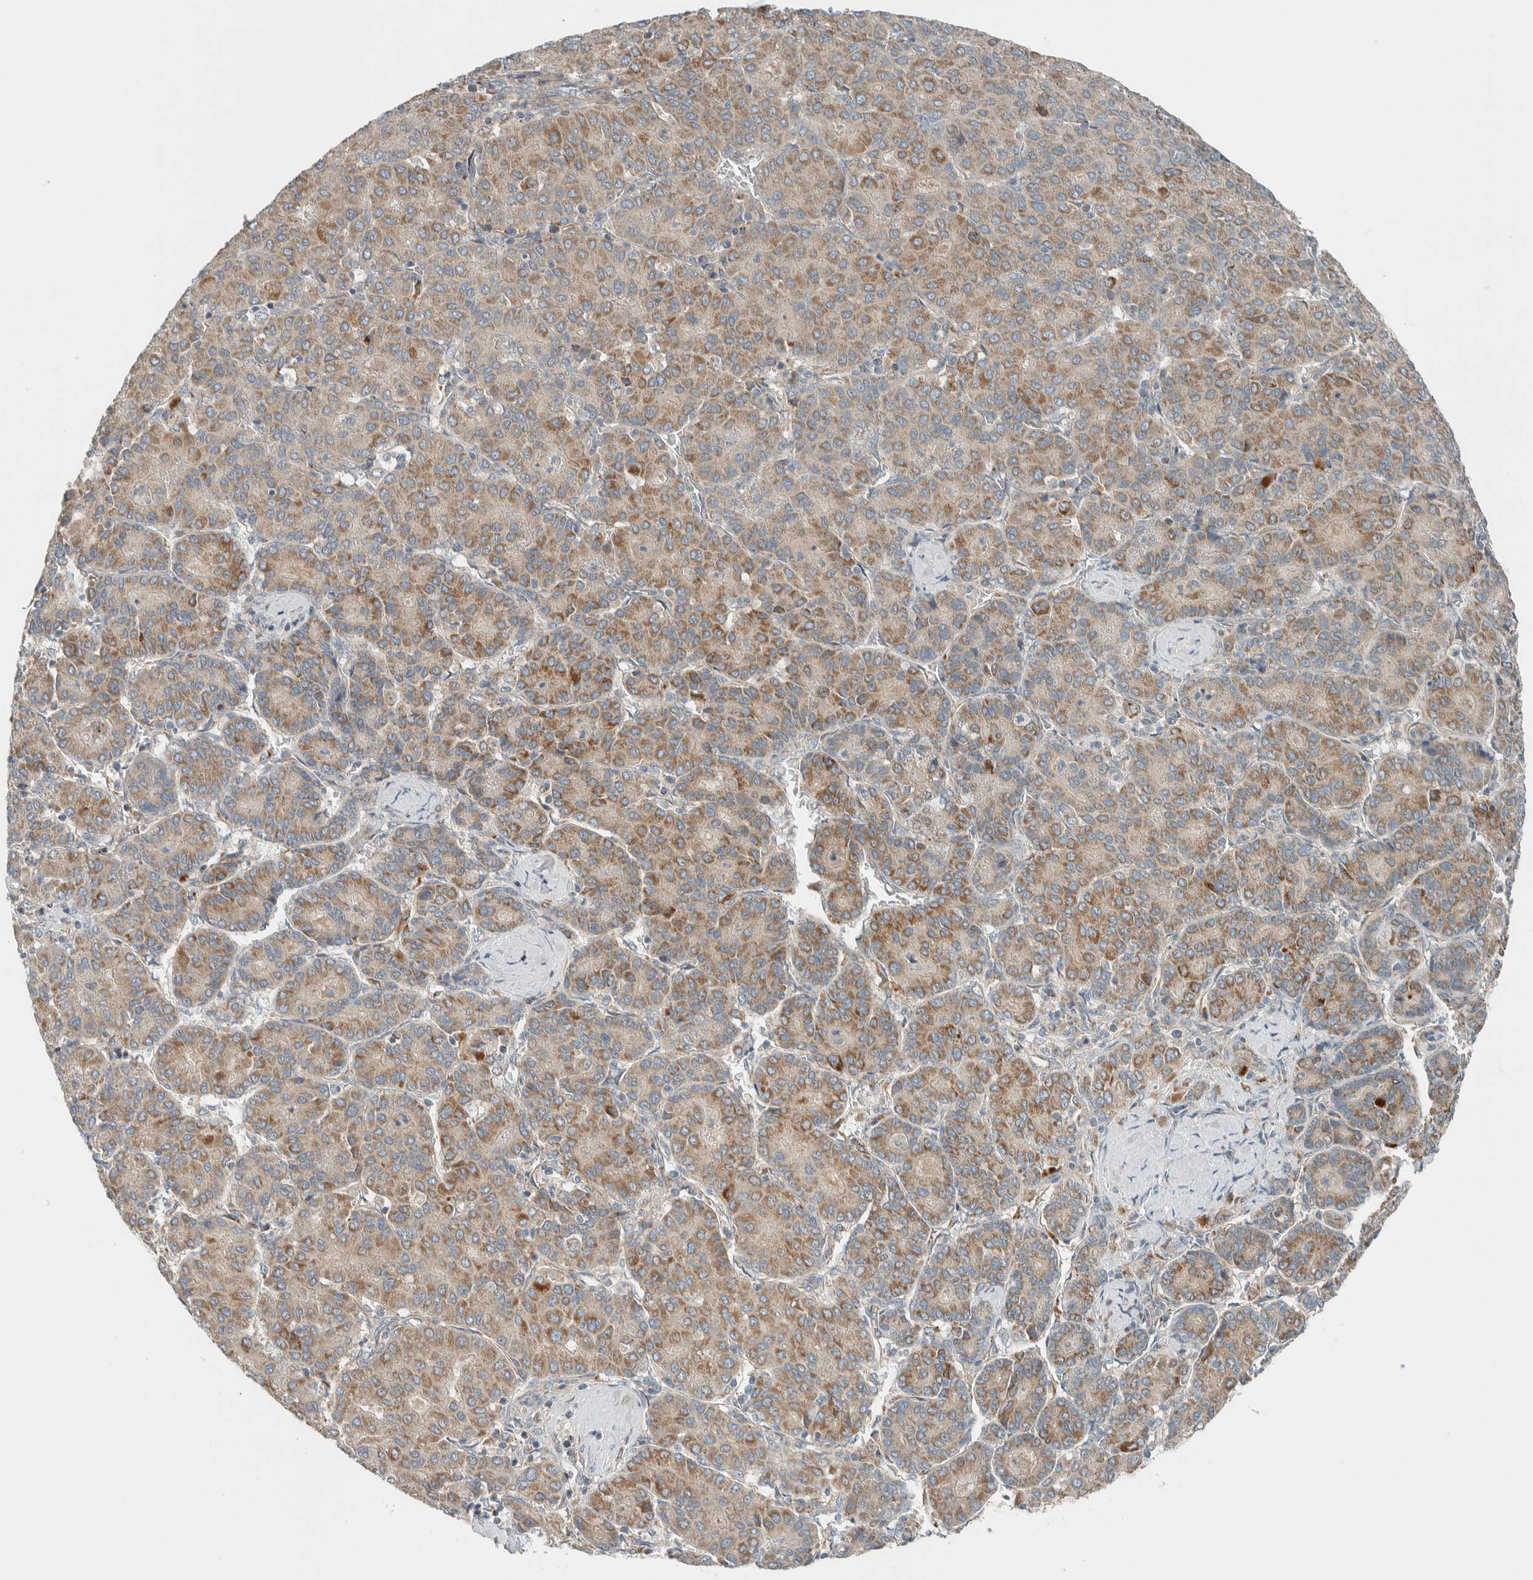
{"staining": {"intensity": "moderate", "quantity": ">75%", "location": "cytoplasmic/membranous"}, "tissue": "liver cancer", "cell_type": "Tumor cells", "image_type": "cancer", "snomed": [{"axis": "morphology", "description": "Carcinoma, Hepatocellular, NOS"}, {"axis": "topography", "description": "Liver"}], "caption": "Human liver cancer (hepatocellular carcinoma) stained with a brown dye reveals moderate cytoplasmic/membranous positive staining in approximately >75% of tumor cells.", "gene": "SLFN12L", "patient": {"sex": "male", "age": 65}}